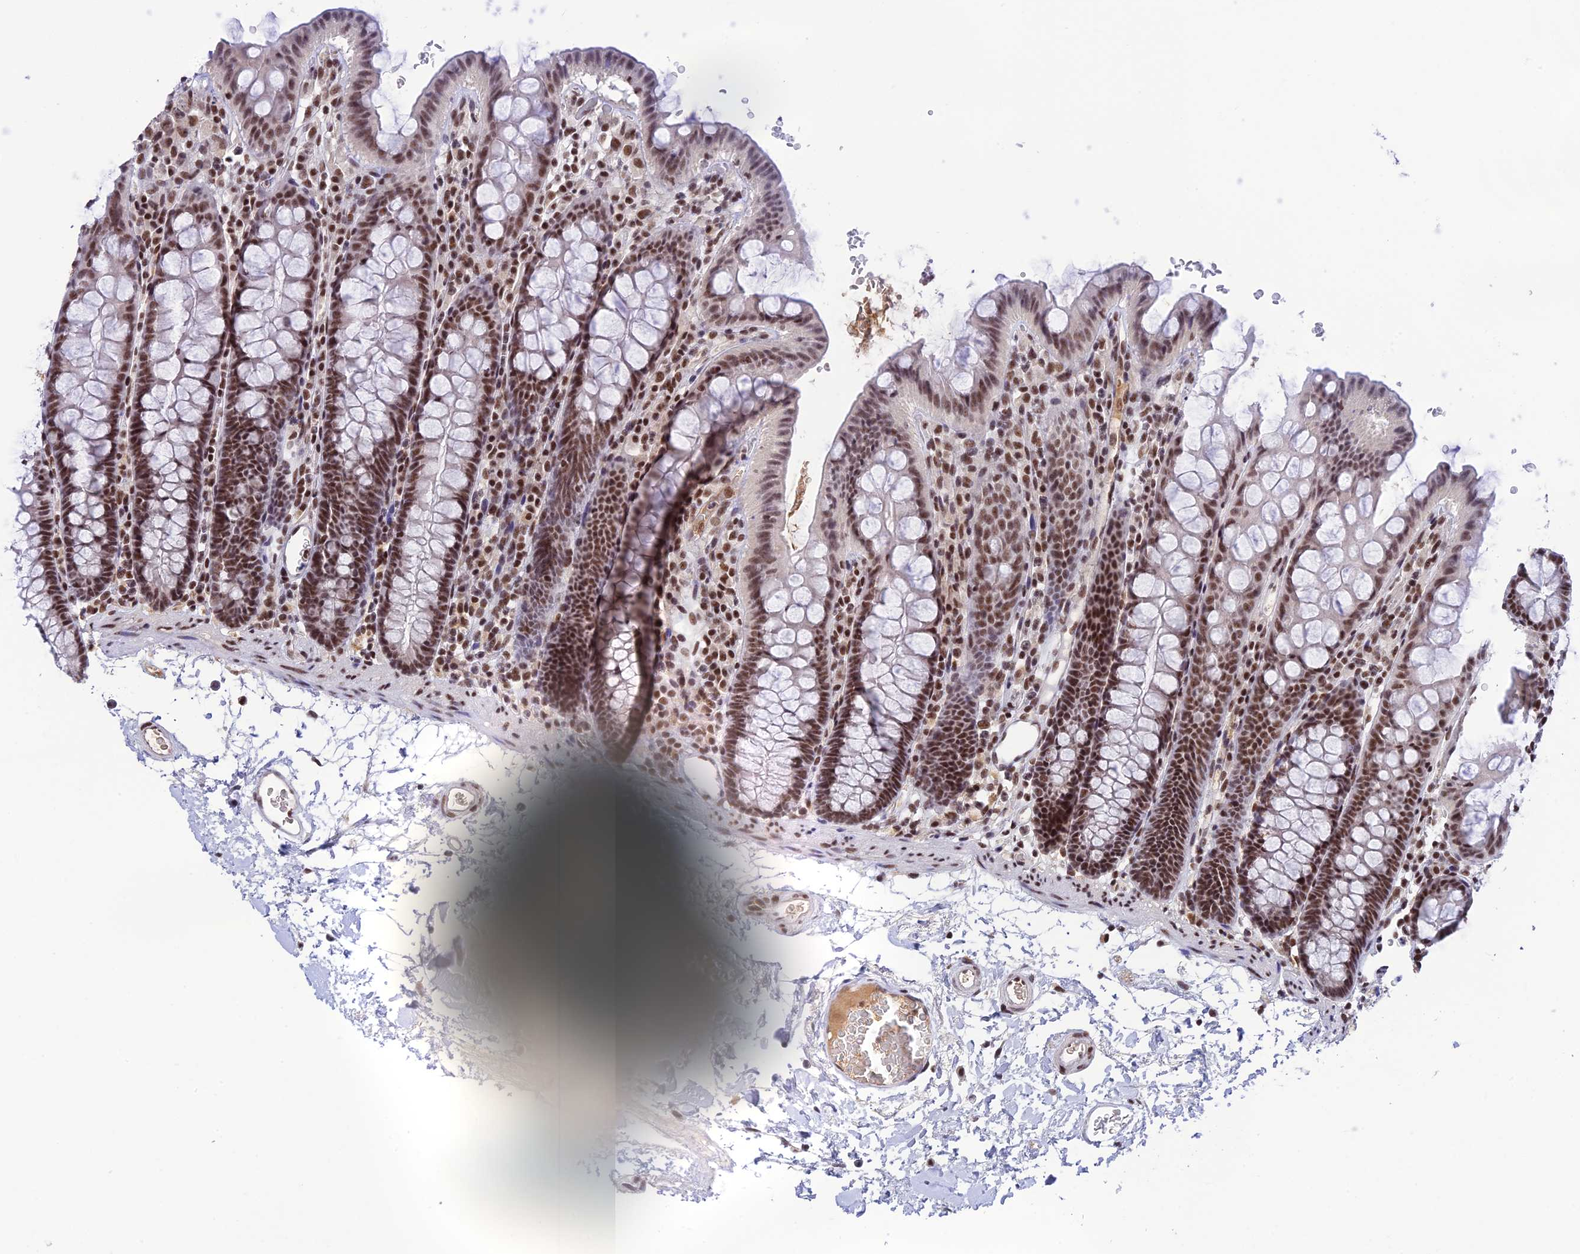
{"staining": {"intensity": "moderate", "quantity": ">75%", "location": "nuclear"}, "tissue": "colon", "cell_type": "Endothelial cells", "image_type": "normal", "snomed": [{"axis": "morphology", "description": "Normal tissue, NOS"}, {"axis": "topography", "description": "Colon"}], "caption": "Approximately >75% of endothelial cells in benign colon show moderate nuclear protein staining as visualized by brown immunohistochemical staining.", "gene": "THAP11", "patient": {"sex": "male", "age": 75}}